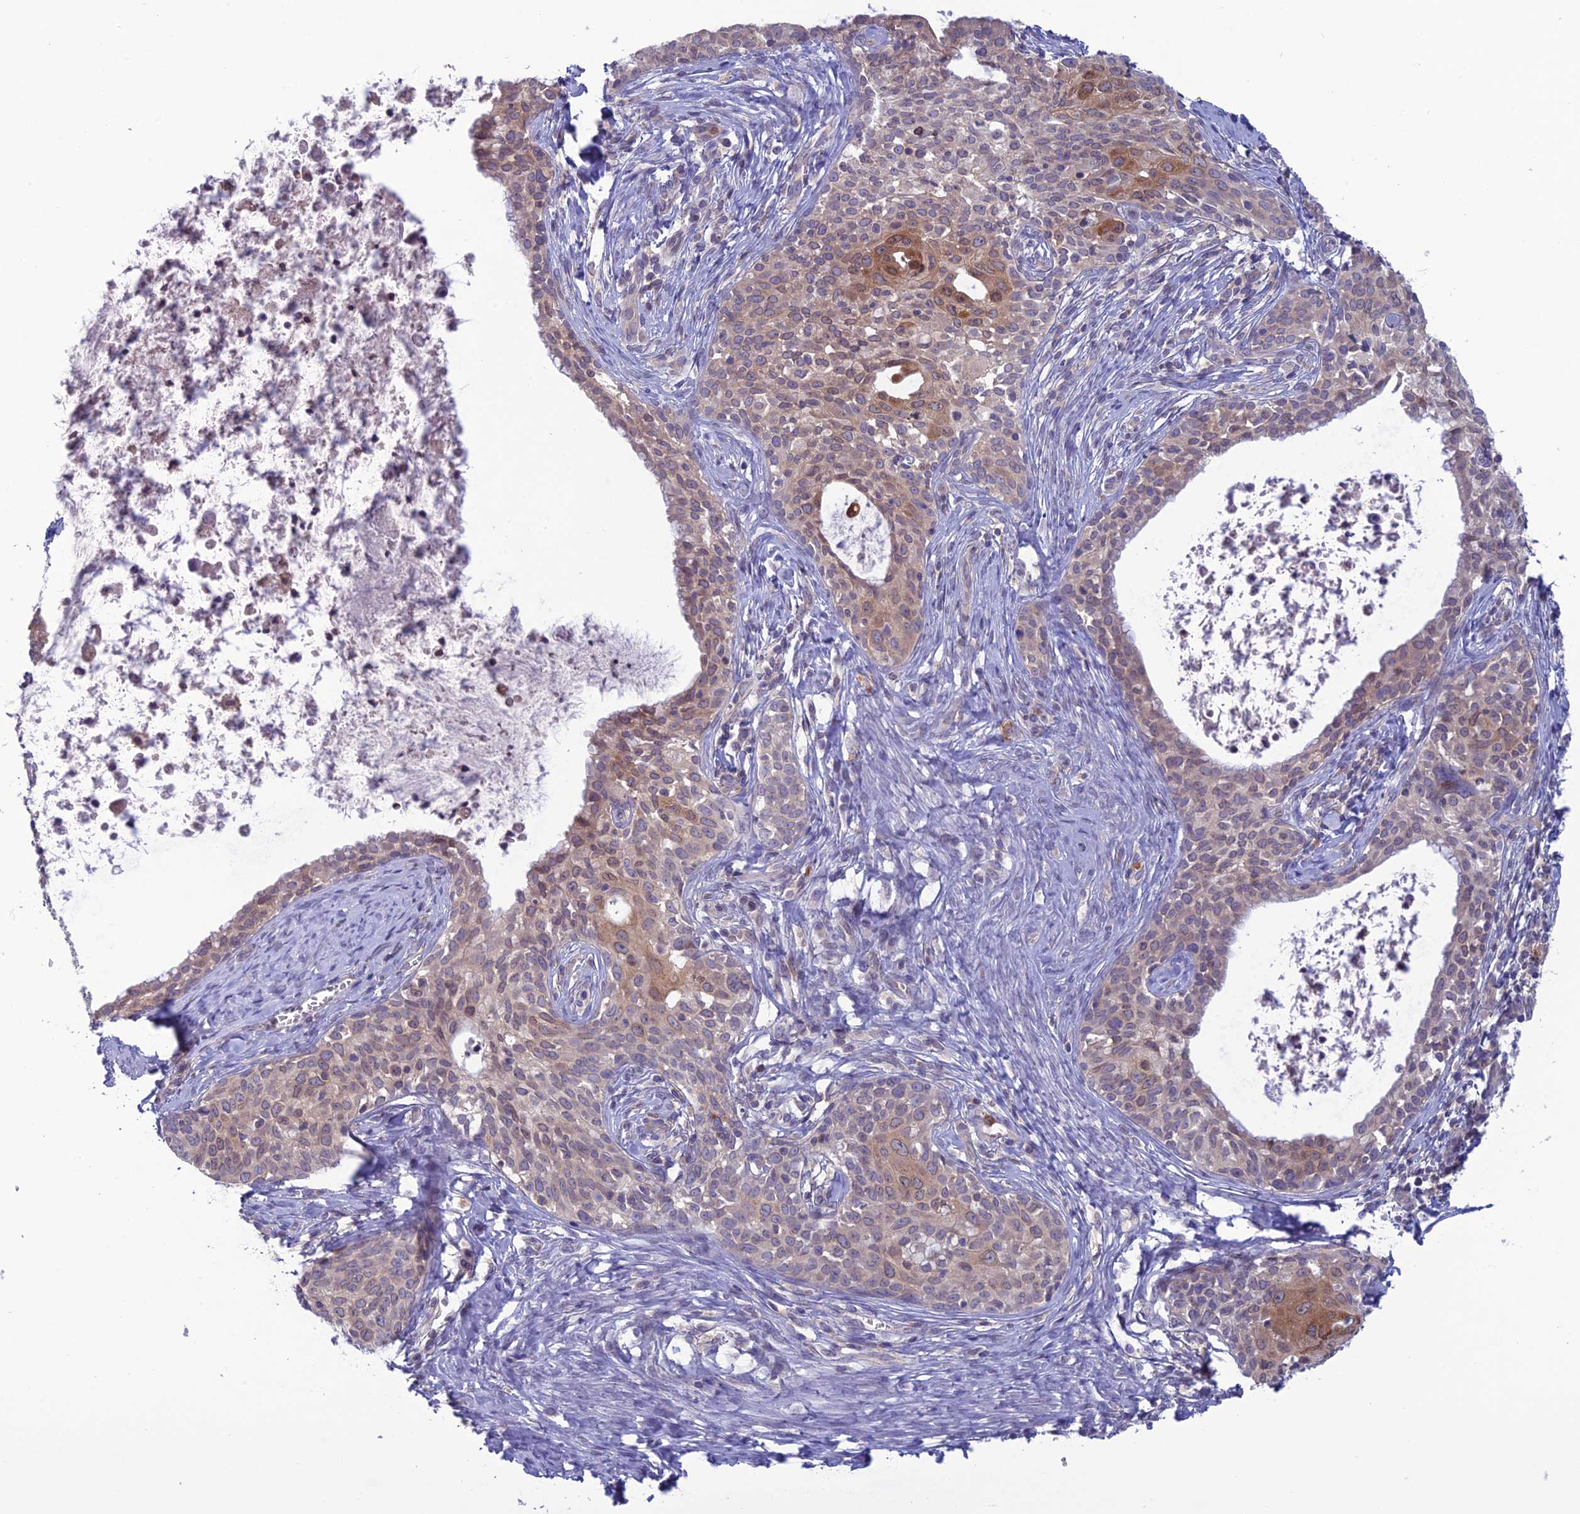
{"staining": {"intensity": "moderate", "quantity": "<25%", "location": "cytoplasmic/membranous,nuclear"}, "tissue": "cervical cancer", "cell_type": "Tumor cells", "image_type": "cancer", "snomed": [{"axis": "morphology", "description": "Squamous cell carcinoma, NOS"}, {"axis": "topography", "description": "Cervix"}], "caption": "Cervical cancer stained with IHC reveals moderate cytoplasmic/membranous and nuclear expression in about <25% of tumor cells.", "gene": "WDR46", "patient": {"sex": "female", "age": 52}}